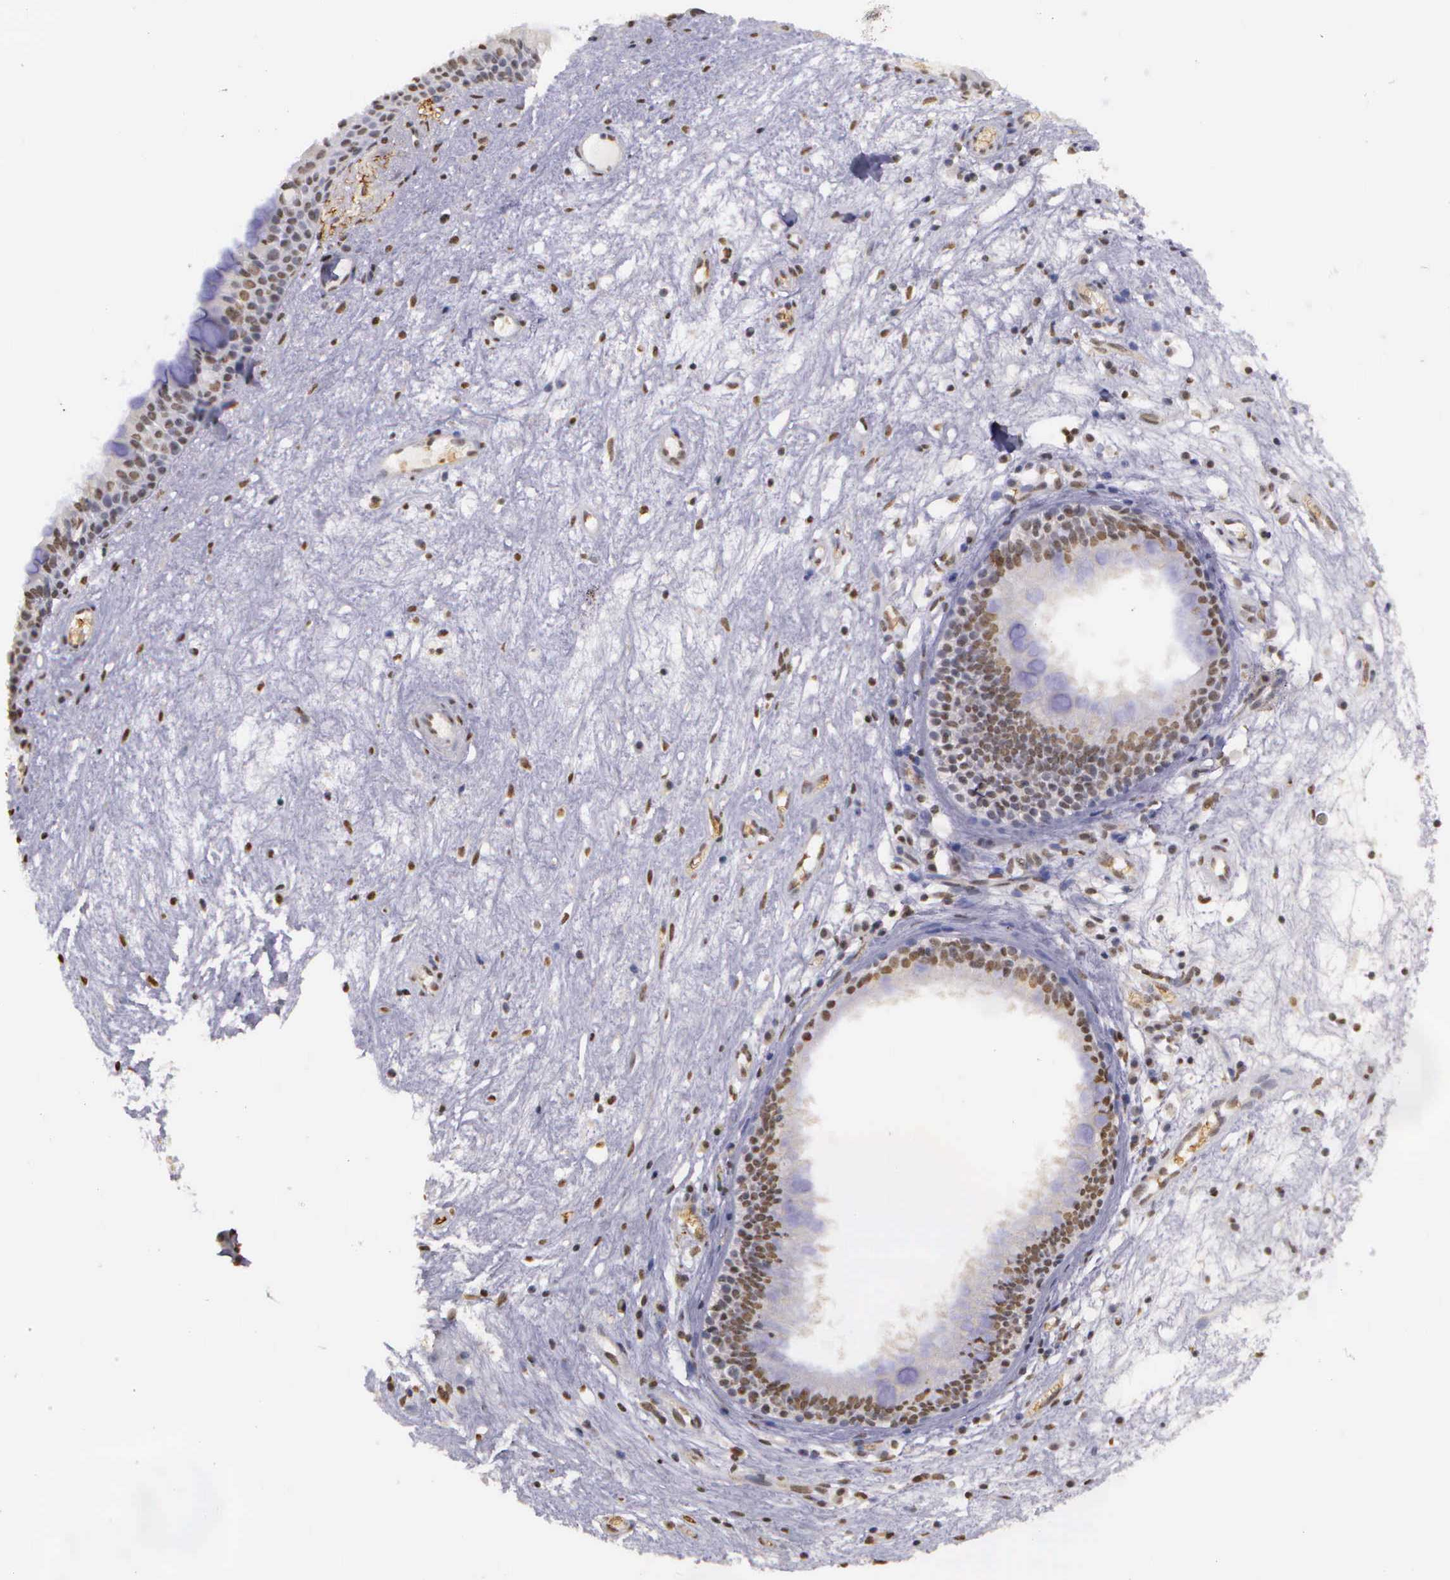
{"staining": {"intensity": "moderate", "quantity": ">75%", "location": "nuclear"}, "tissue": "nasopharynx", "cell_type": "Respiratory epithelial cells", "image_type": "normal", "snomed": [{"axis": "morphology", "description": "Normal tissue, NOS"}, {"axis": "topography", "description": "Nasopharynx"}], "caption": "Immunohistochemical staining of benign human nasopharynx demonstrates moderate nuclear protein expression in about >75% of respiratory epithelial cells.", "gene": "ARMCX5", "patient": {"sex": "female", "age": 78}}